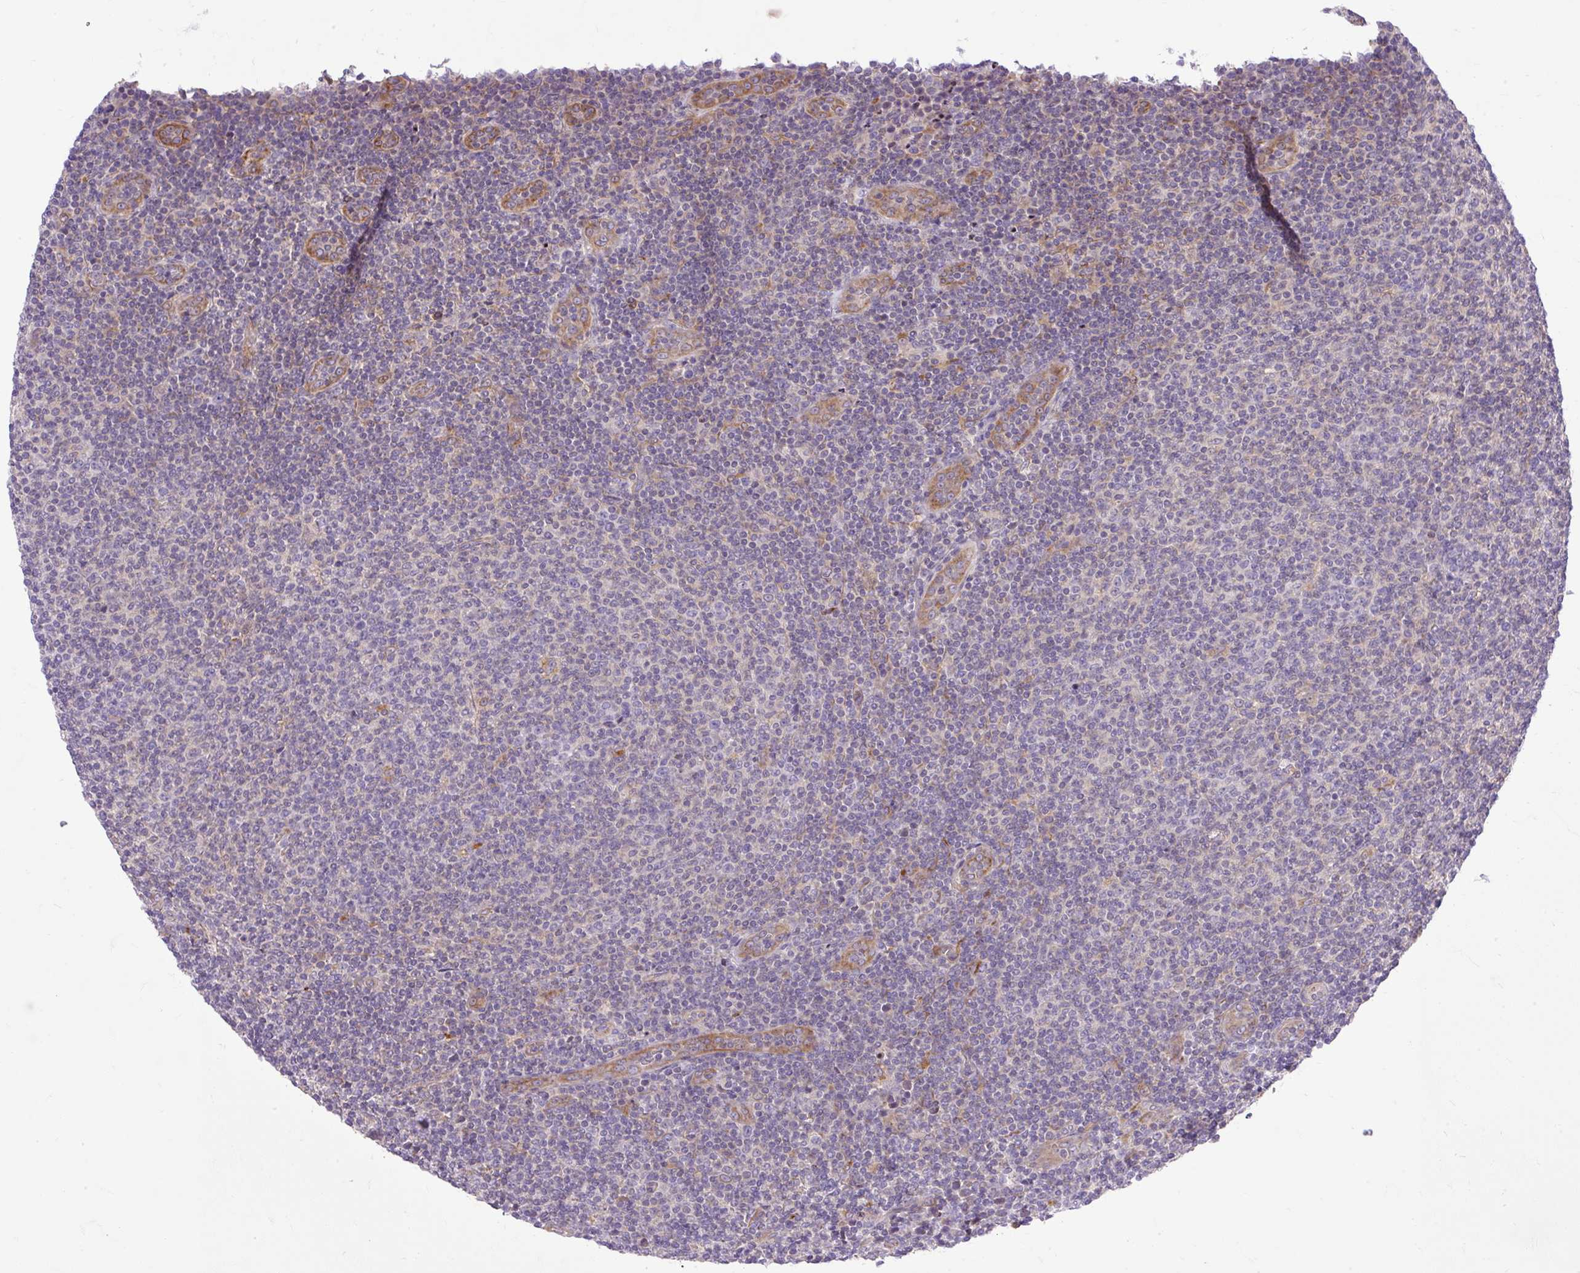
{"staining": {"intensity": "negative", "quantity": "none", "location": "none"}, "tissue": "lymphoma", "cell_type": "Tumor cells", "image_type": "cancer", "snomed": [{"axis": "morphology", "description": "Malignant lymphoma, non-Hodgkin's type, Low grade"}, {"axis": "topography", "description": "Lymph node"}], "caption": "There is no significant staining in tumor cells of lymphoma.", "gene": "HEXB", "patient": {"sex": "male", "age": 66}}